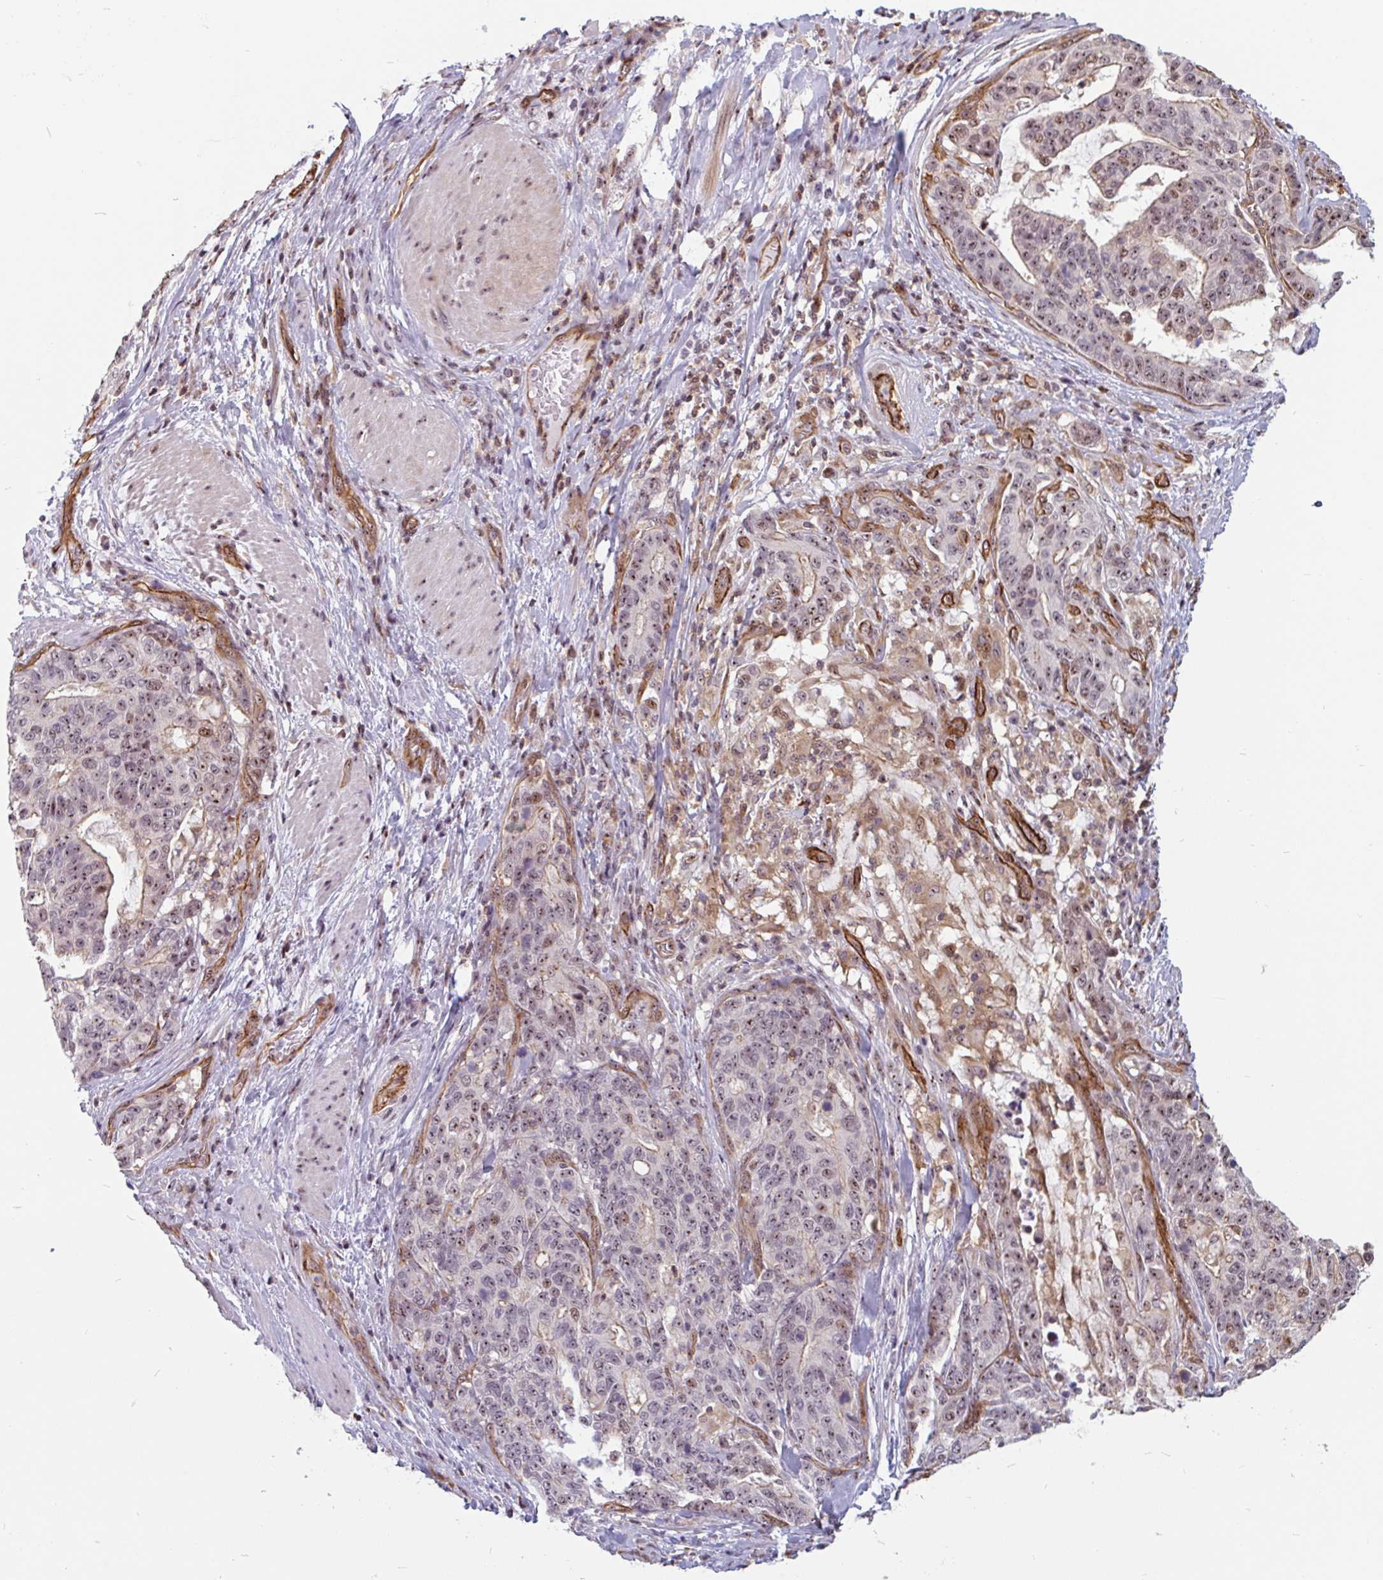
{"staining": {"intensity": "moderate", "quantity": "25%-75%", "location": "nuclear"}, "tissue": "stomach cancer", "cell_type": "Tumor cells", "image_type": "cancer", "snomed": [{"axis": "morphology", "description": "Normal tissue, NOS"}, {"axis": "morphology", "description": "Adenocarcinoma, NOS"}, {"axis": "topography", "description": "Stomach"}], "caption": "Human stomach cancer stained with a protein marker shows moderate staining in tumor cells.", "gene": "ZNF689", "patient": {"sex": "female", "age": 64}}